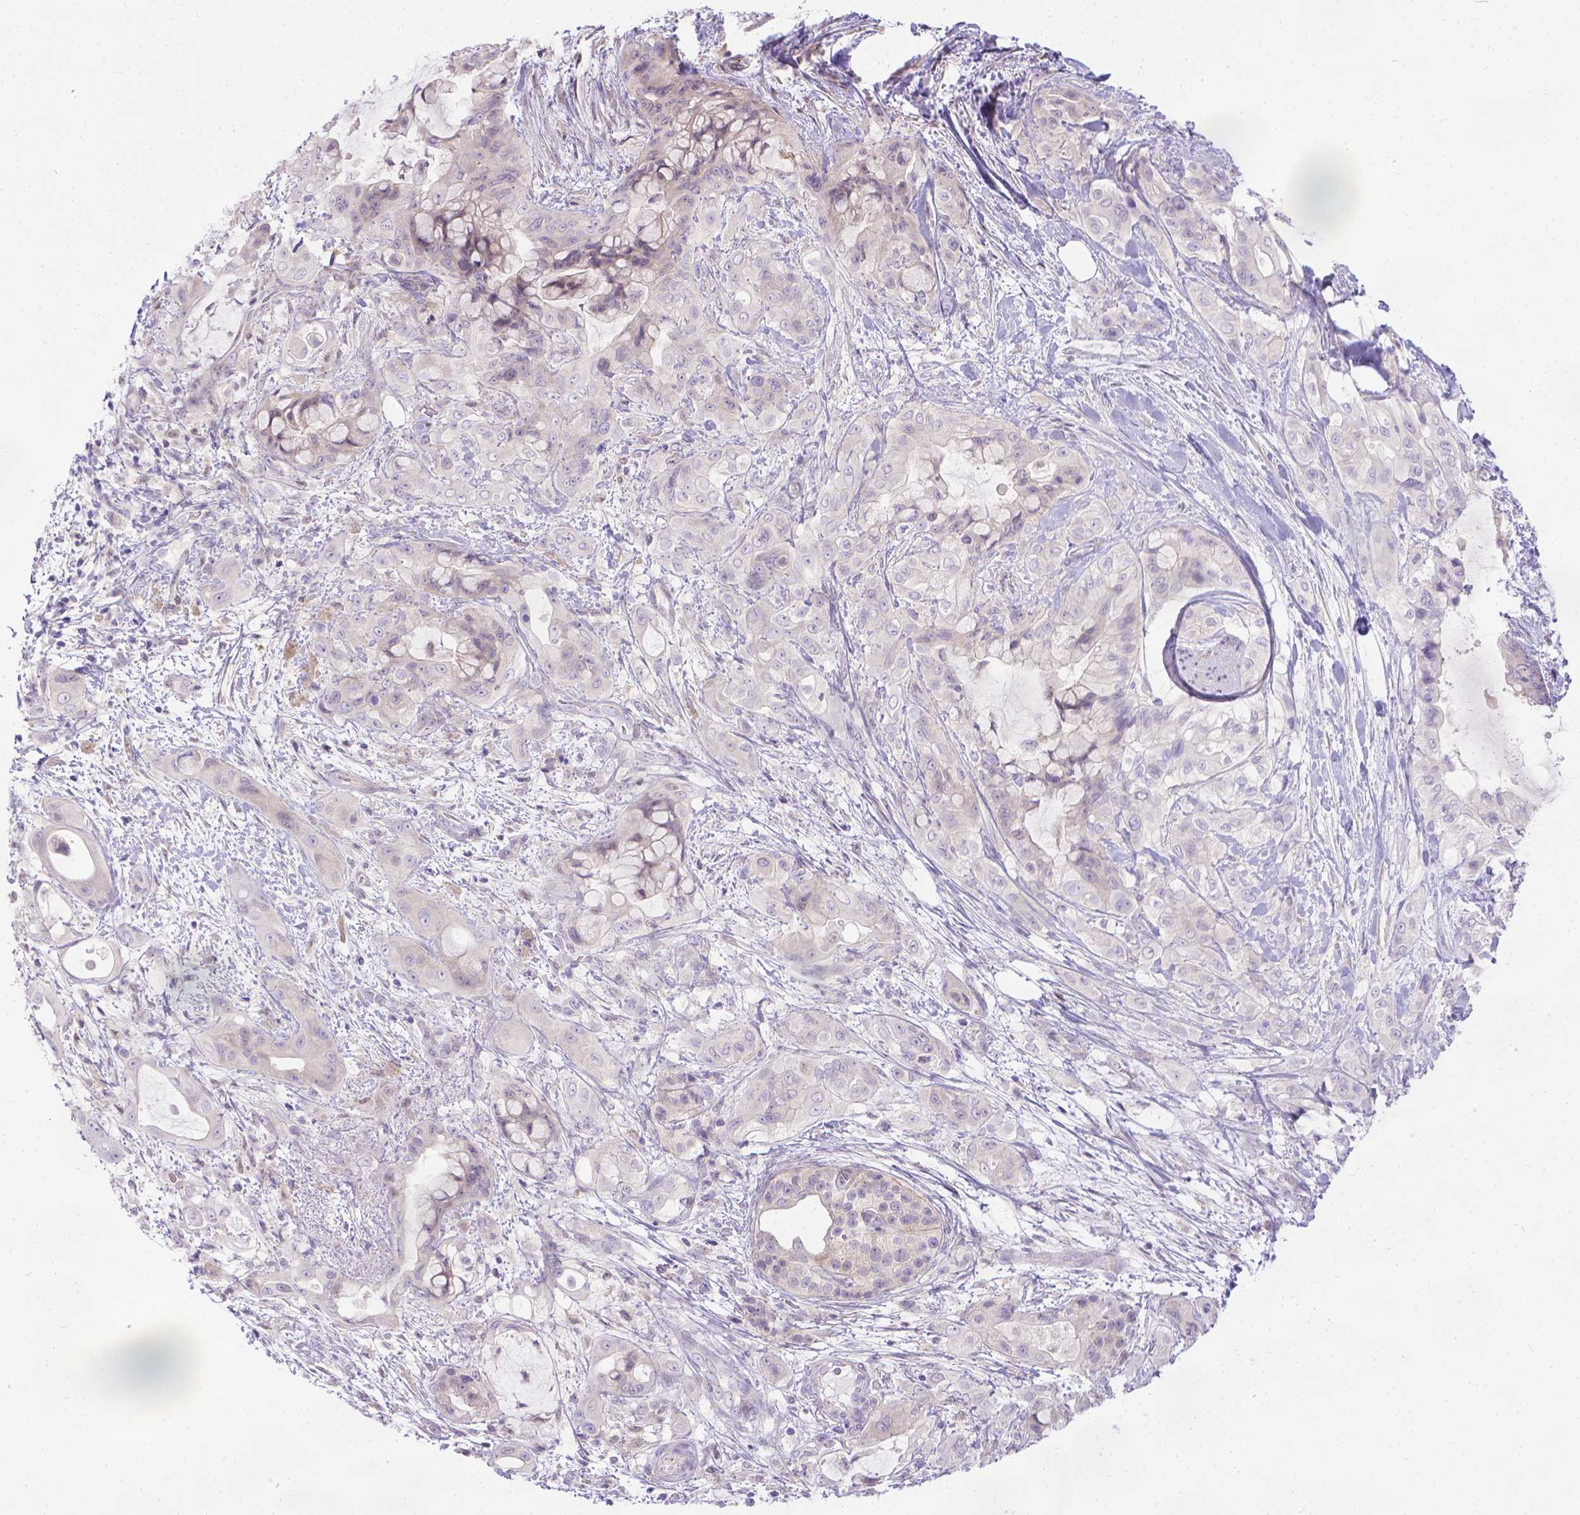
{"staining": {"intensity": "negative", "quantity": "none", "location": "none"}, "tissue": "pancreatic cancer", "cell_type": "Tumor cells", "image_type": "cancer", "snomed": [{"axis": "morphology", "description": "Adenocarcinoma, NOS"}, {"axis": "topography", "description": "Pancreas"}], "caption": "This is an IHC histopathology image of pancreatic cancer (adenocarcinoma). There is no positivity in tumor cells.", "gene": "TTLL6", "patient": {"sex": "male", "age": 71}}